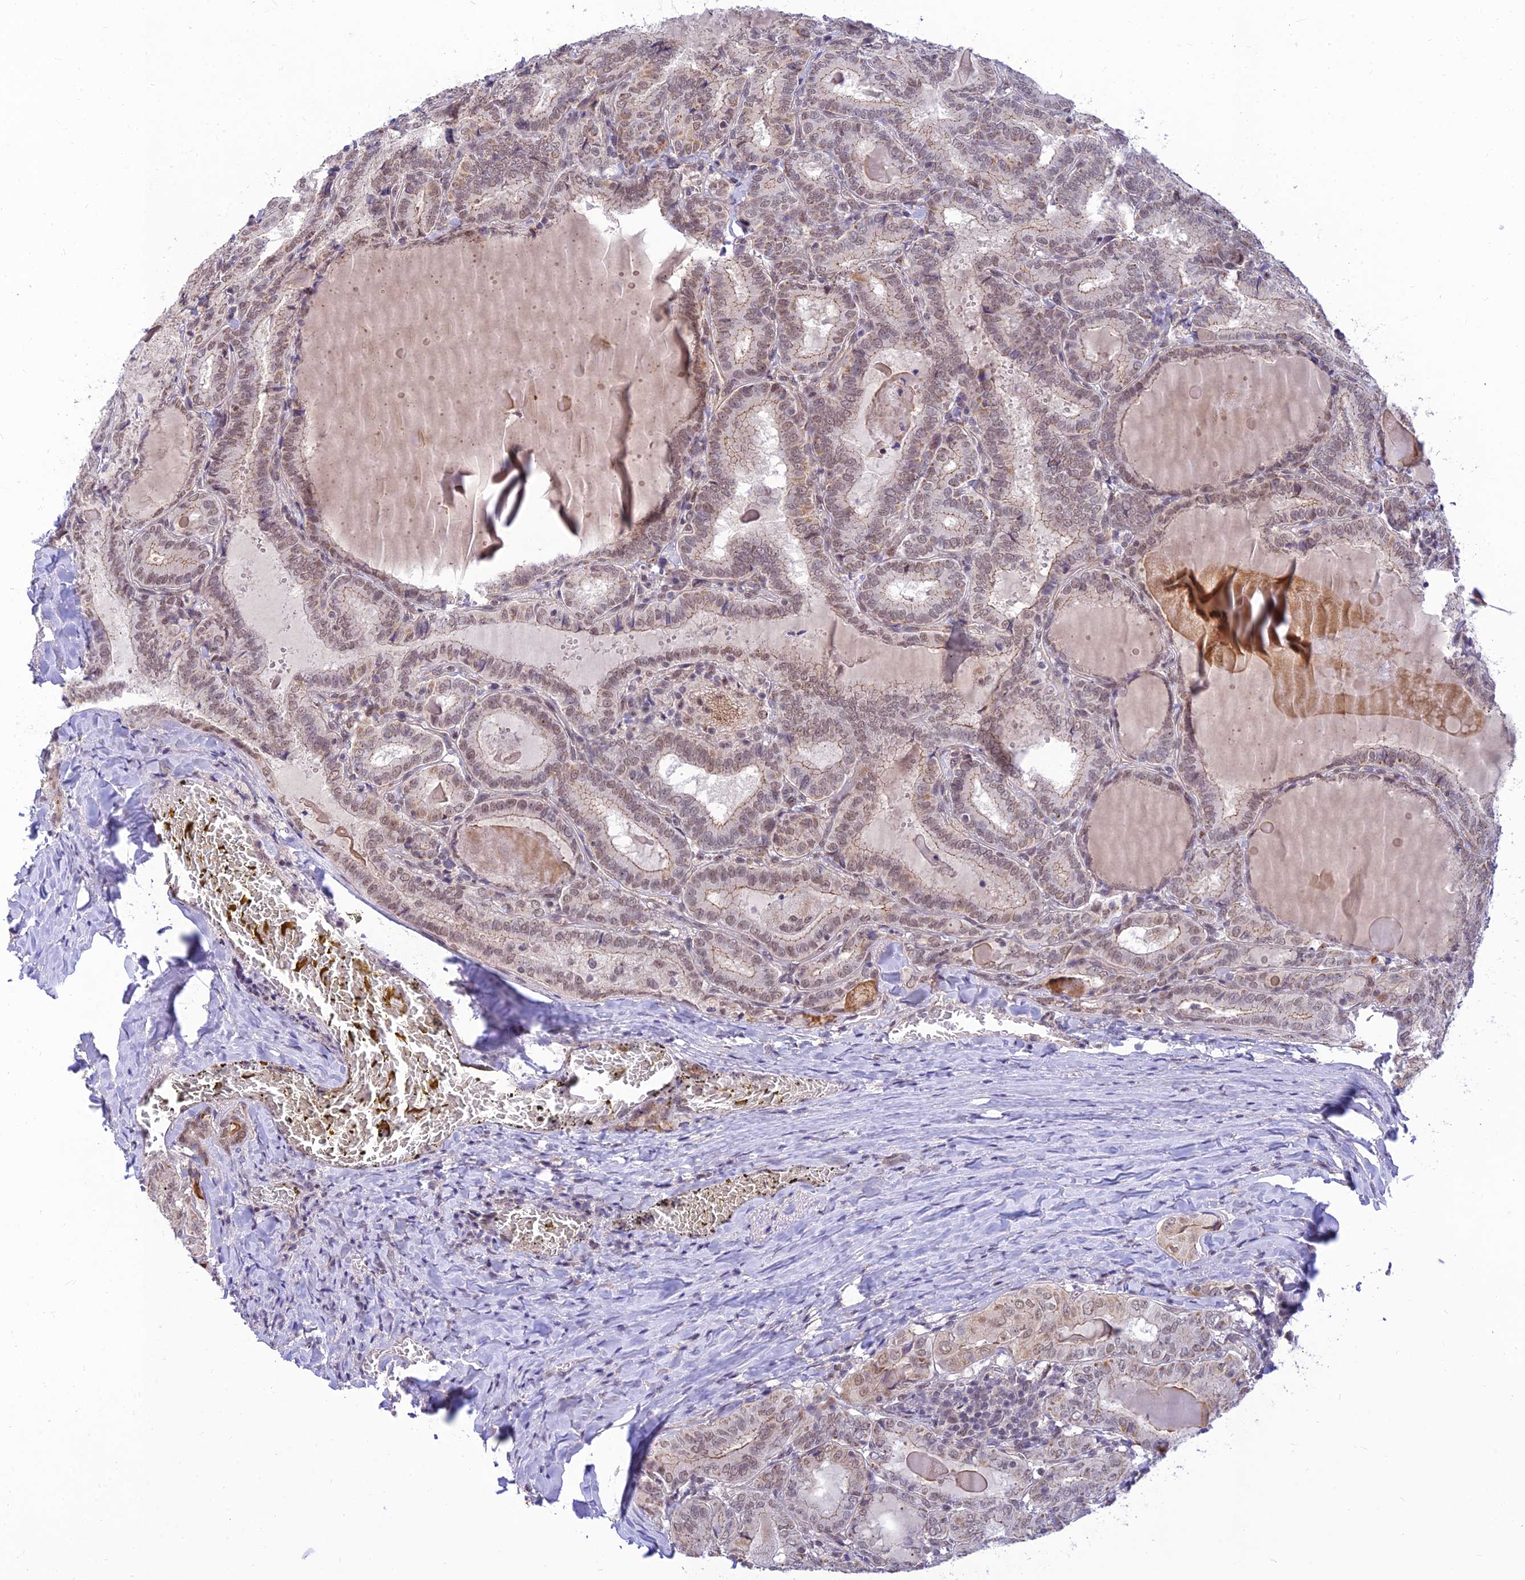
{"staining": {"intensity": "weak", "quantity": "25%-75%", "location": "cytoplasmic/membranous,nuclear"}, "tissue": "thyroid cancer", "cell_type": "Tumor cells", "image_type": "cancer", "snomed": [{"axis": "morphology", "description": "Papillary adenocarcinoma, NOS"}, {"axis": "topography", "description": "Thyroid gland"}], "caption": "A histopathology image of papillary adenocarcinoma (thyroid) stained for a protein exhibits weak cytoplasmic/membranous and nuclear brown staining in tumor cells. Using DAB (brown) and hematoxylin (blue) stains, captured at high magnification using brightfield microscopy.", "gene": "MICOS13", "patient": {"sex": "female", "age": 72}}